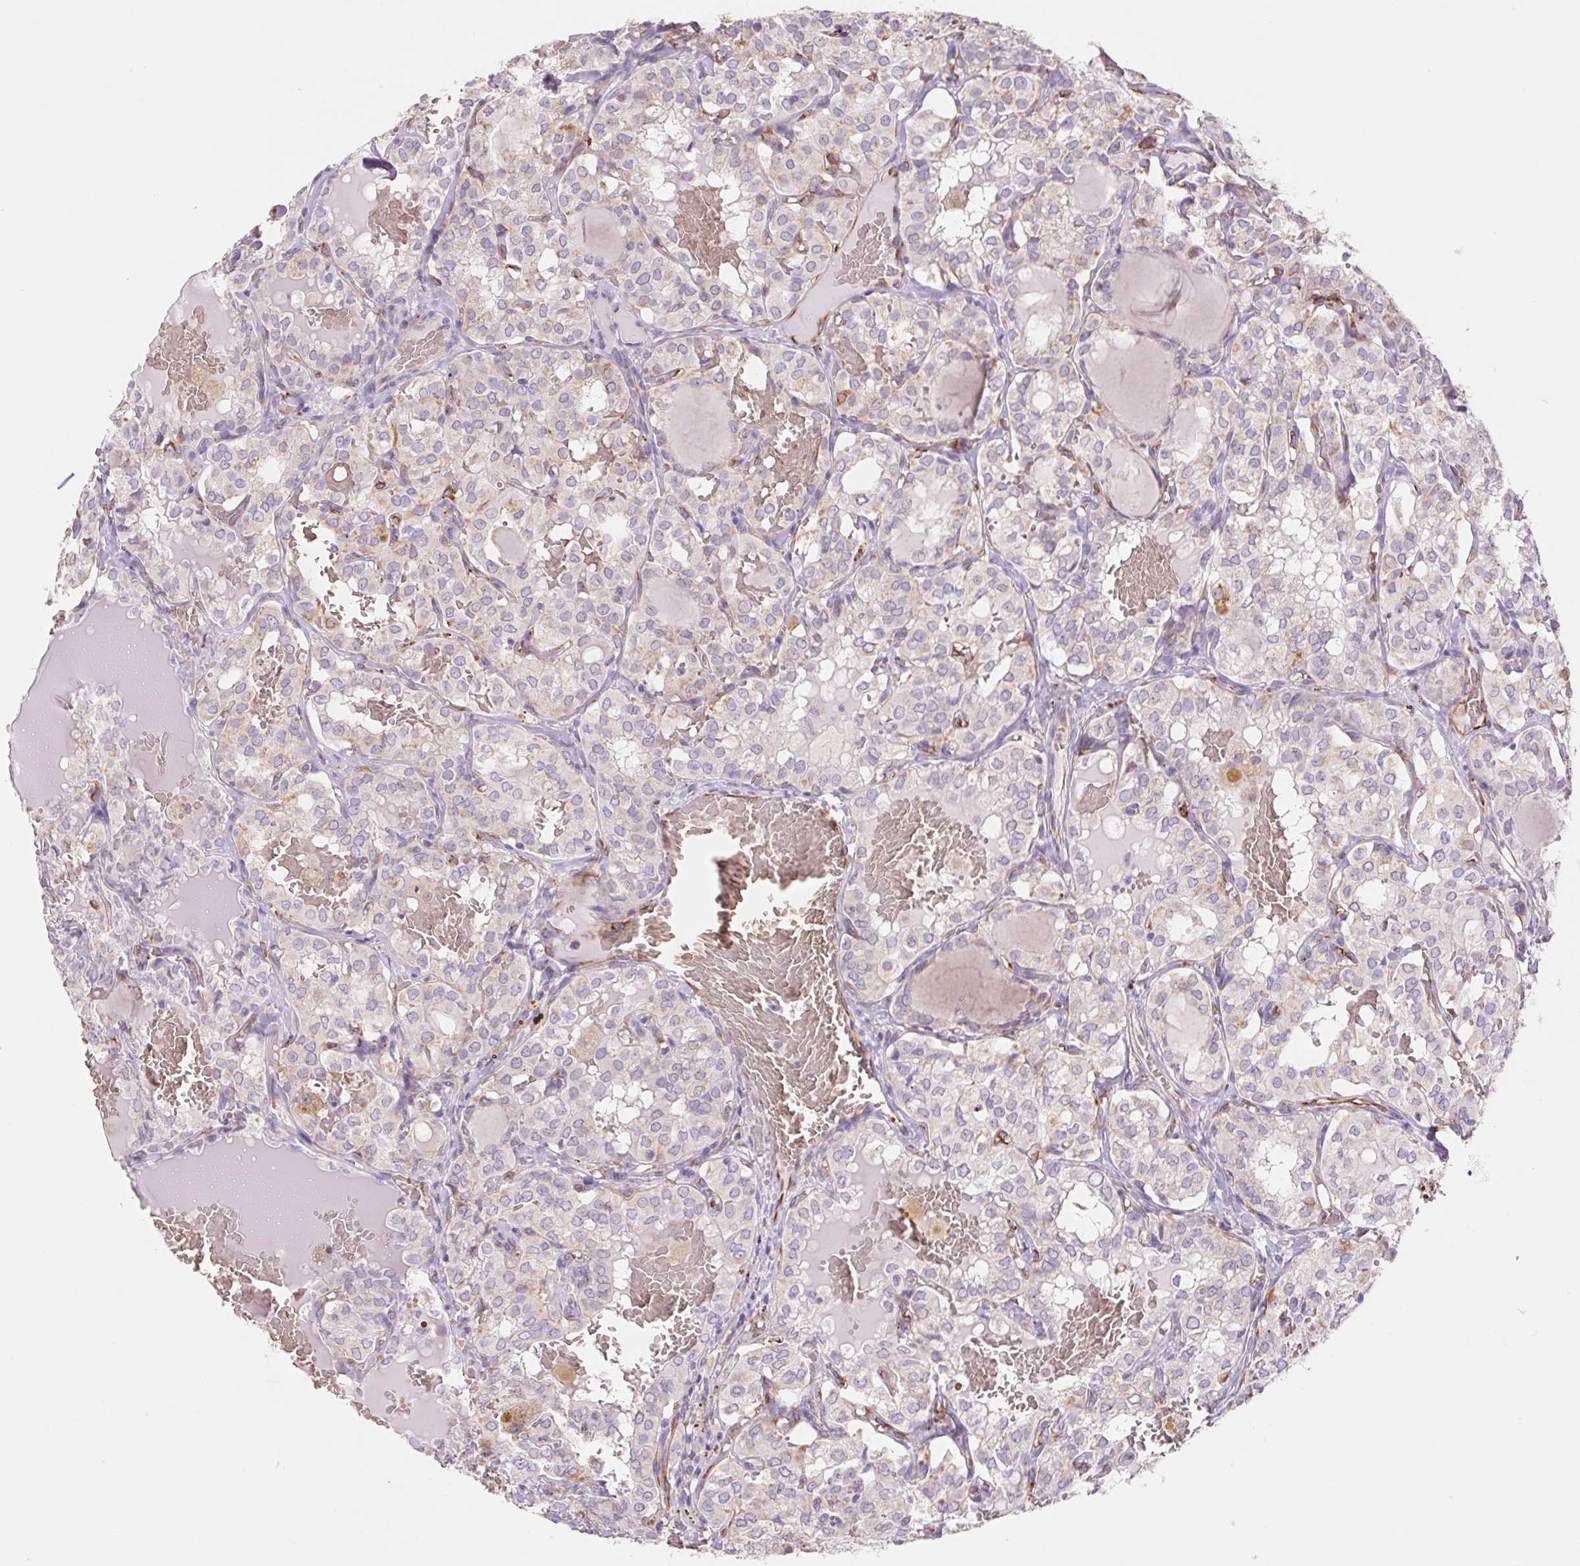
{"staining": {"intensity": "weak", "quantity": "<25%", "location": "cytoplasmic/membranous"}, "tissue": "thyroid cancer", "cell_type": "Tumor cells", "image_type": "cancer", "snomed": [{"axis": "morphology", "description": "Papillary adenocarcinoma, NOS"}, {"axis": "topography", "description": "Thyroid gland"}], "caption": "An immunohistochemistry (IHC) photomicrograph of papillary adenocarcinoma (thyroid) is shown. There is no staining in tumor cells of papillary adenocarcinoma (thyroid). (DAB (3,3'-diaminobenzidine) immunohistochemistry, high magnification).", "gene": "IGFL3", "patient": {"sex": "male", "age": 20}}